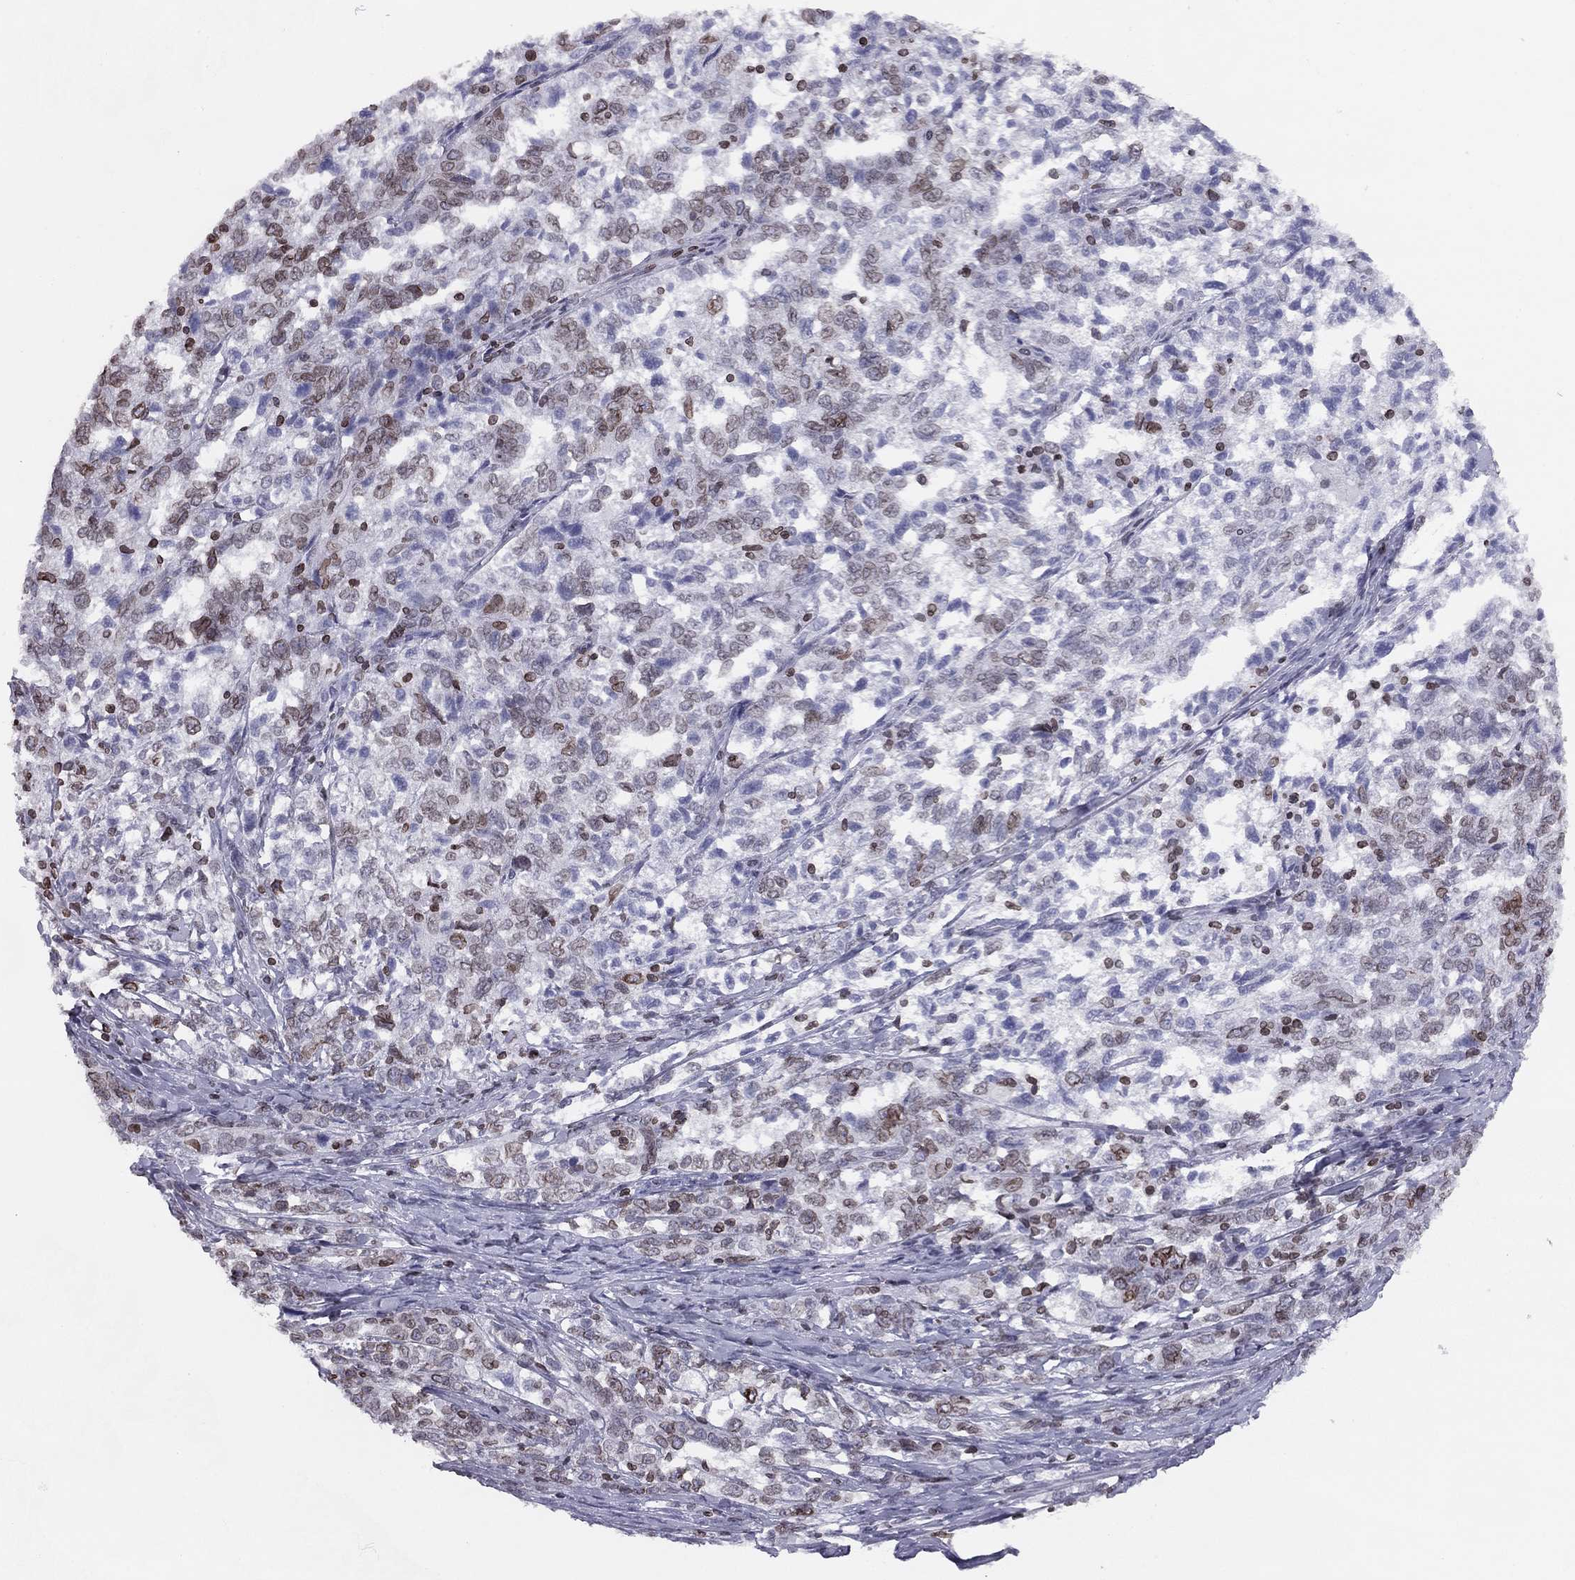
{"staining": {"intensity": "moderate", "quantity": "<25%", "location": "cytoplasmic/membranous,nuclear"}, "tissue": "ovarian cancer", "cell_type": "Tumor cells", "image_type": "cancer", "snomed": [{"axis": "morphology", "description": "Cystadenocarcinoma, serous, NOS"}, {"axis": "topography", "description": "Ovary"}], "caption": "This micrograph exhibits immunohistochemistry (IHC) staining of serous cystadenocarcinoma (ovarian), with low moderate cytoplasmic/membranous and nuclear staining in approximately <25% of tumor cells.", "gene": "ESPL1", "patient": {"sex": "female", "age": 71}}